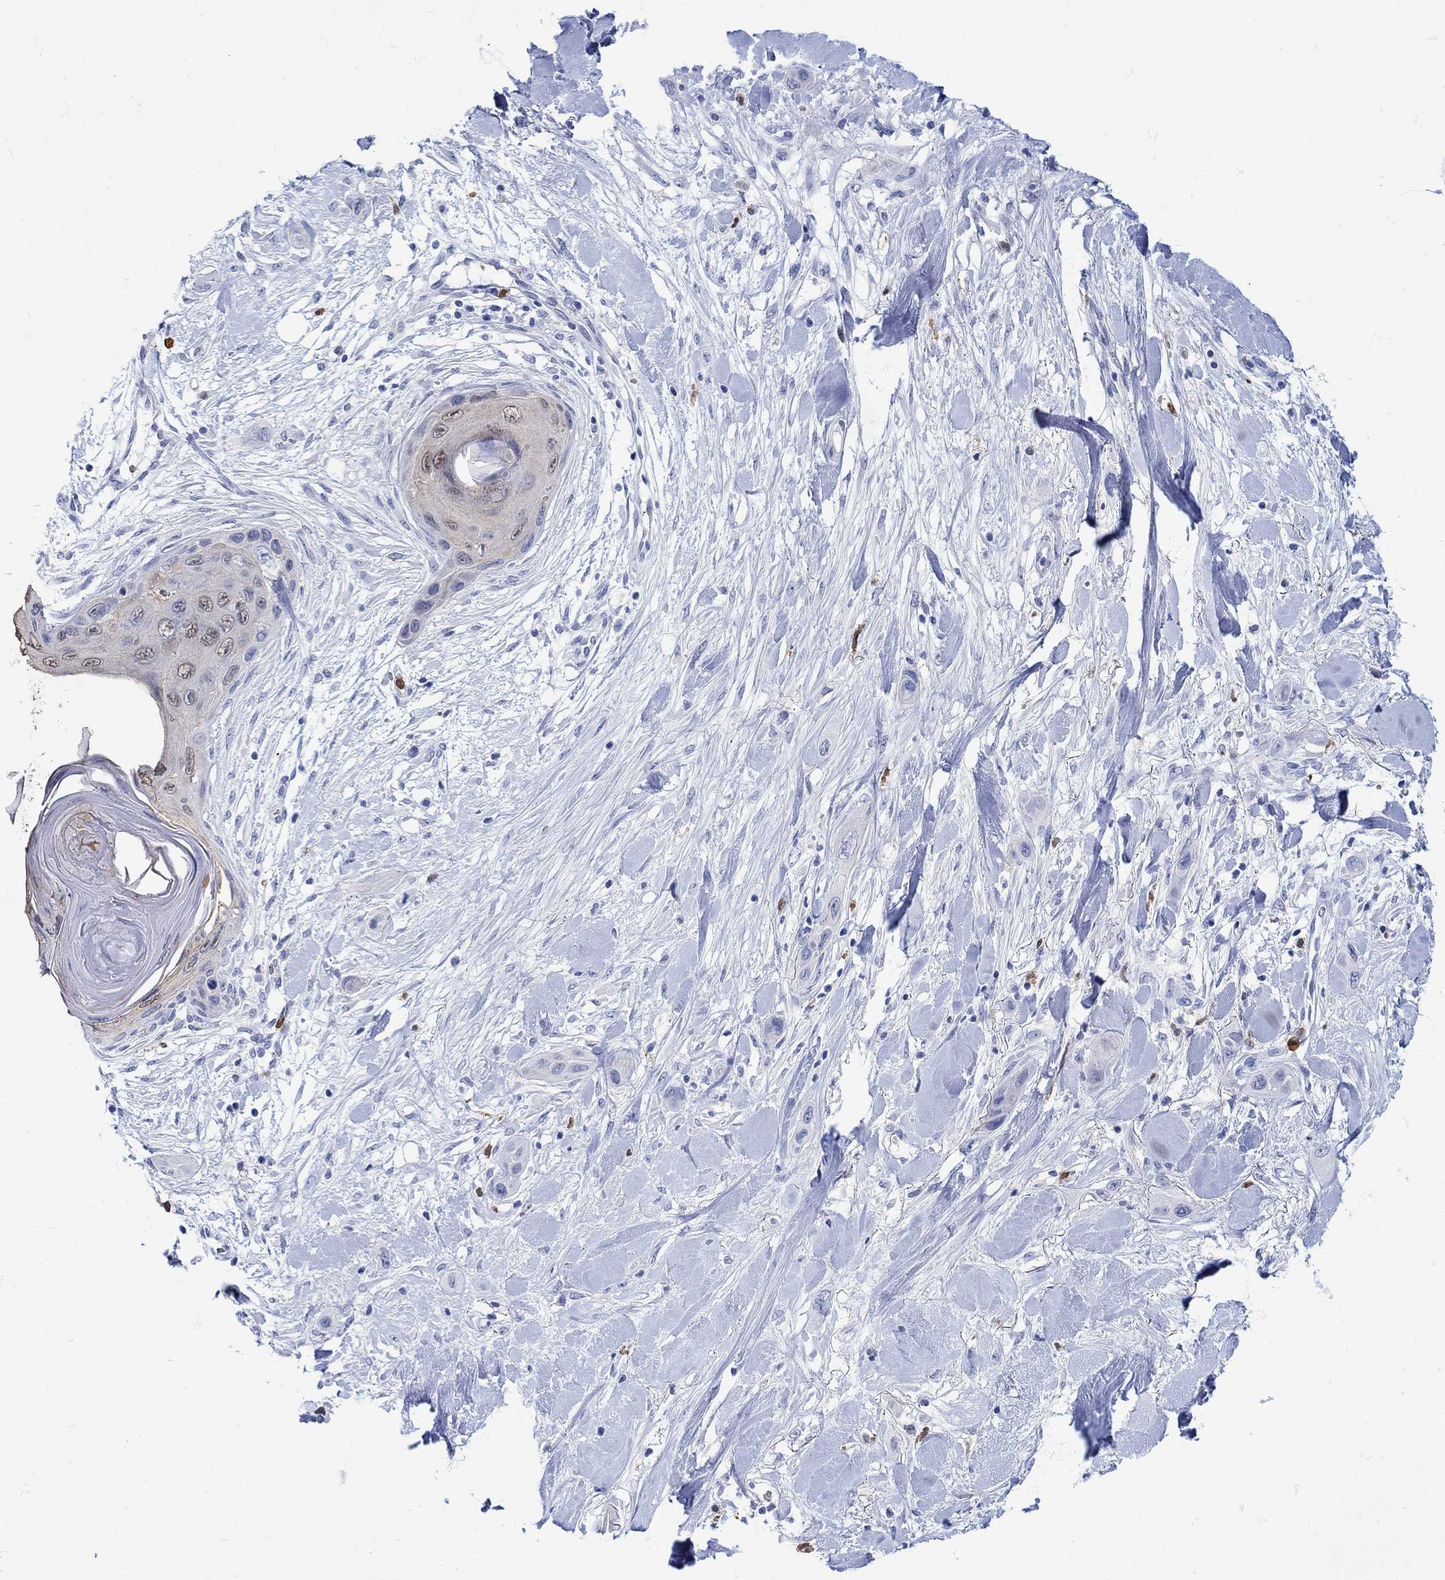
{"staining": {"intensity": "negative", "quantity": "none", "location": "none"}, "tissue": "skin cancer", "cell_type": "Tumor cells", "image_type": "cancer", "snomed": [{"axis": "morphology", "description": "Squamous cell carcinoma, NOS"}, {"axis": "topography", "description": "Skin"}], "caption": "DAB (3,3'-diaminobenzidine) immunohistochemical staining of human skin cancer reveals no significant expression in tumor cells.", "gene": "LINGO3", "patient": {"sex": "male", "age": 79}}